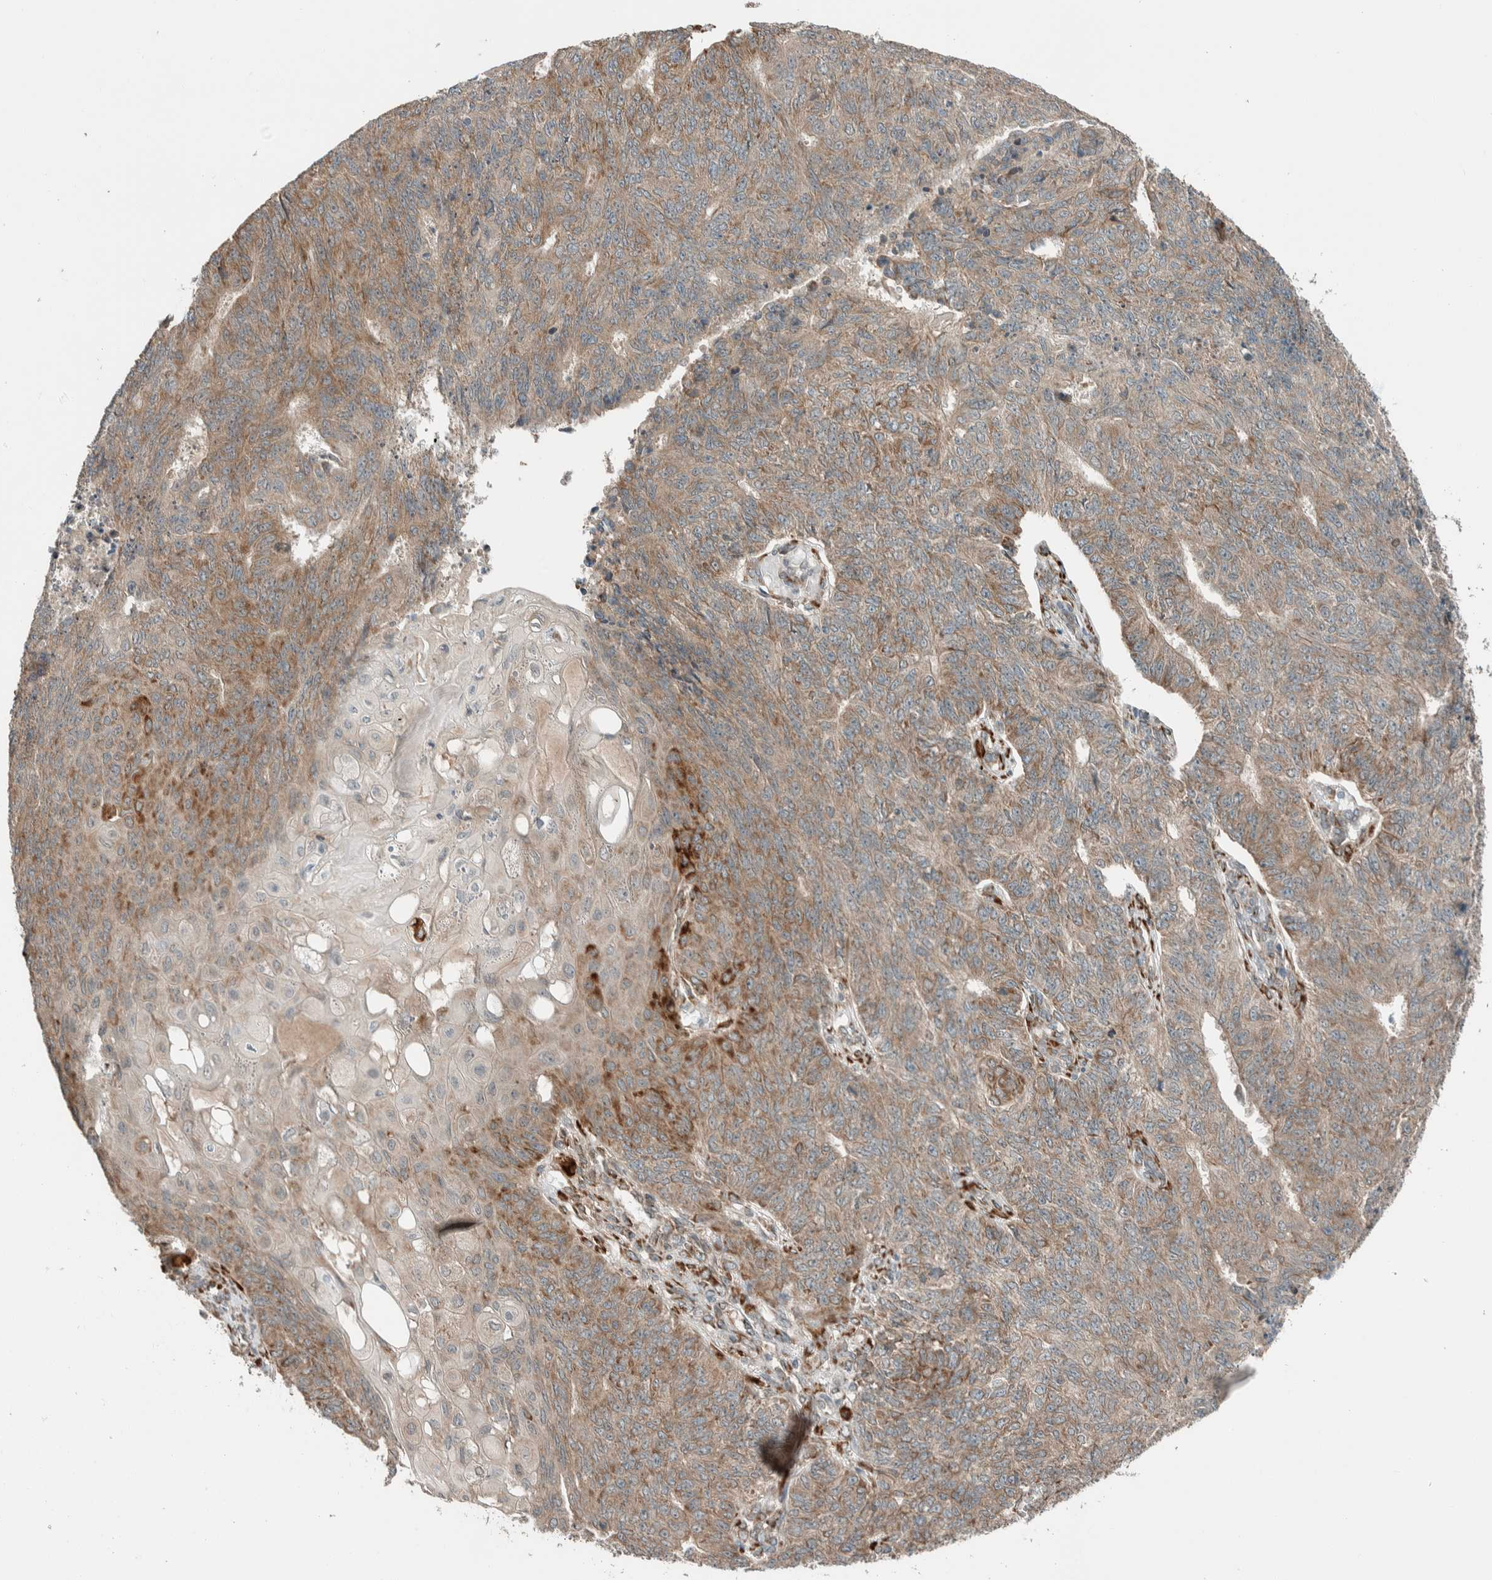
{"staining": {"intensity": "moderate", "quantity": ">75%", "location": "cytoplasmic/membranous"}, "tissue": "endometrial cancer", "cell_type": "Tumor cells", "image_type": "cancer", "snomed": [{"axis": "morphology", "description": "Adenocarcinoma, NOS"}, {"axis": "topography", "description": "Endometrium"}], "caption": "Protein staining of endometrial cancer (adenocarcinoma) tissue demonstrates moderate cytoplasmic/membranous staining in about >75% of tumor cells.", "gene": "CTBP2", "patient": {"sex": "female", "age": 32}}